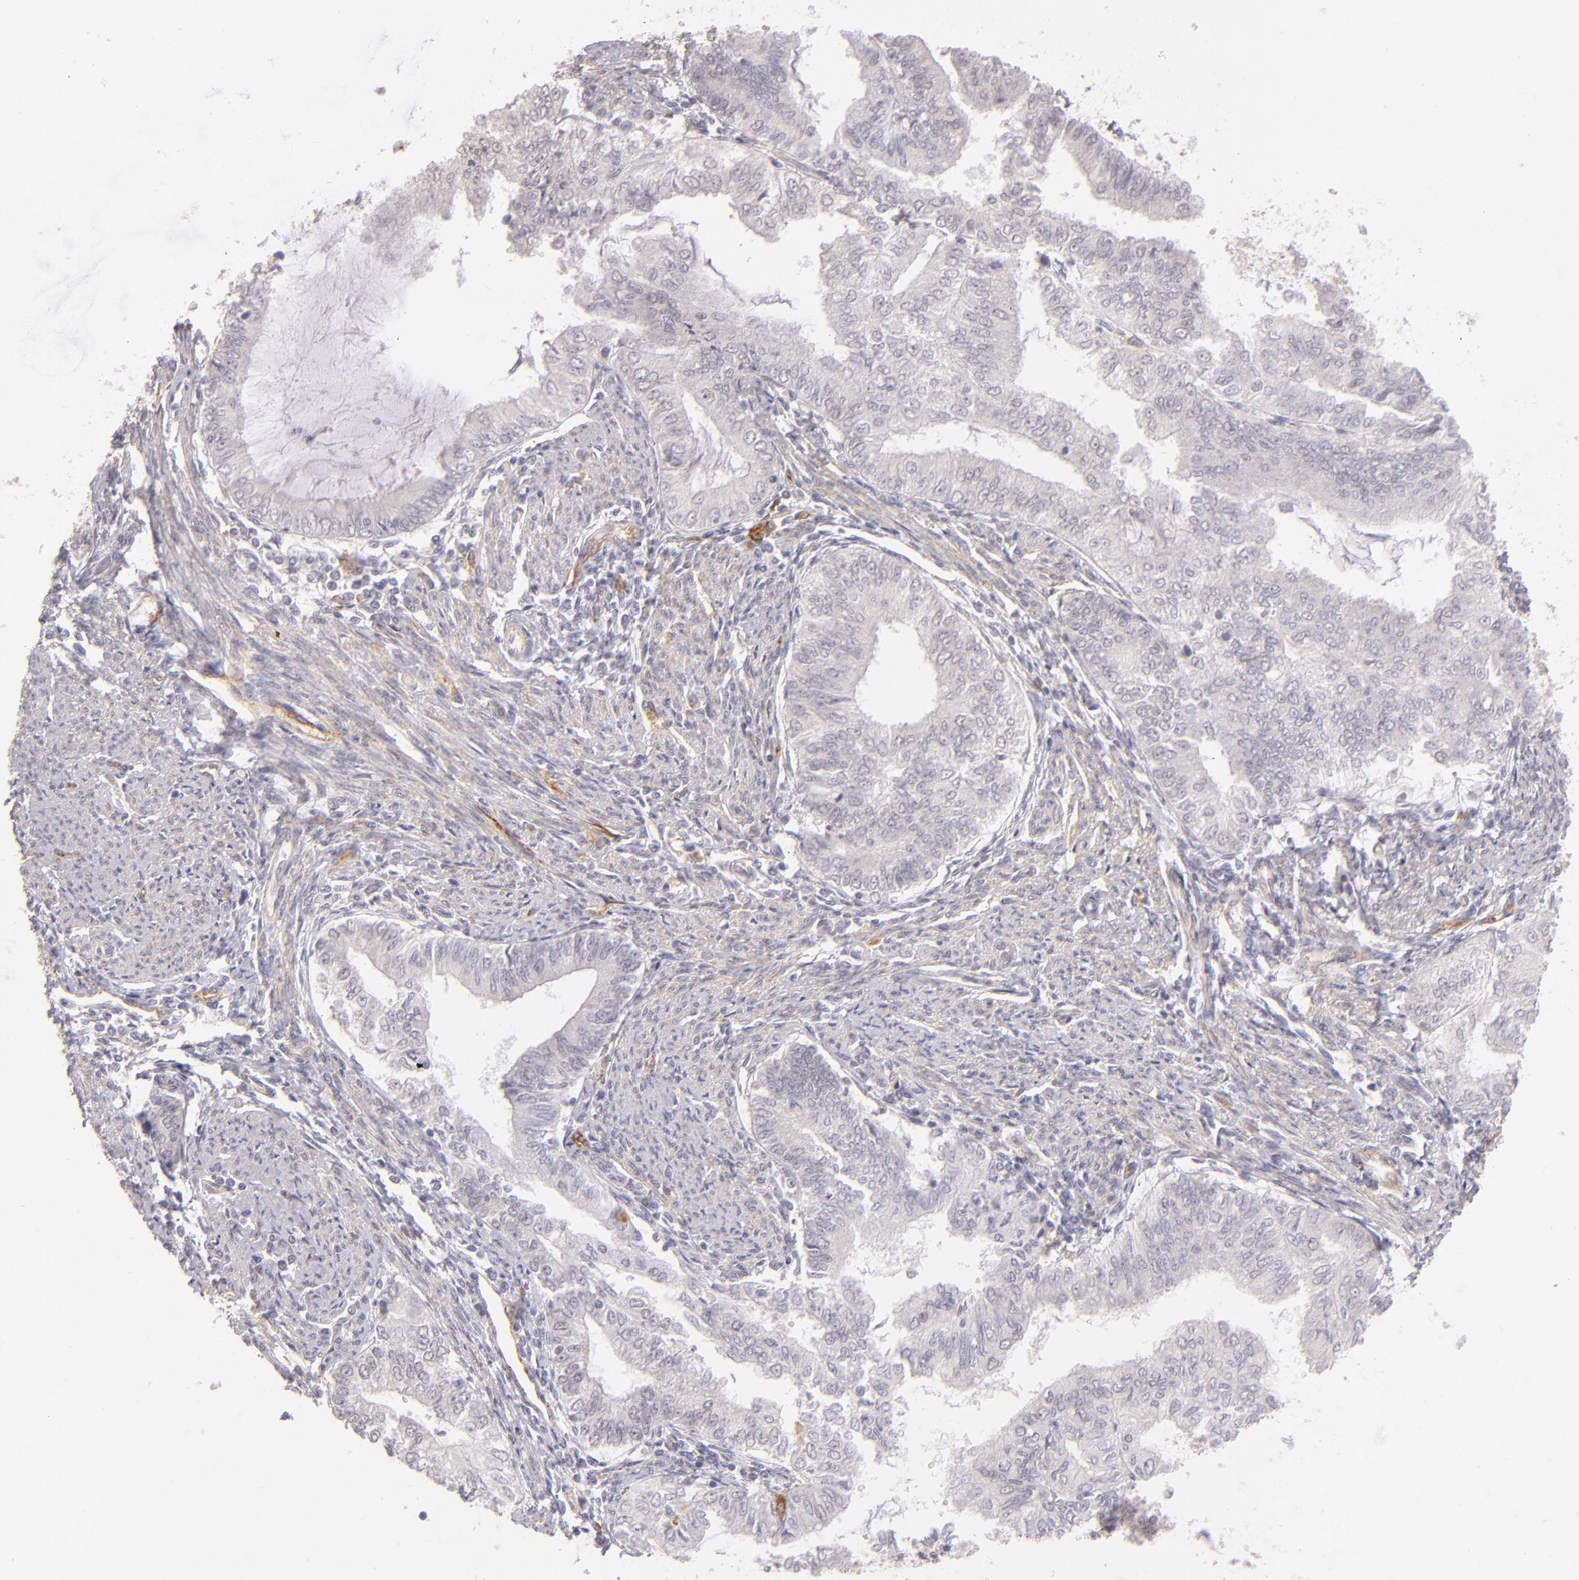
{"staining": {"intensity": "weak", "quantity": "<25%", "location": "cytoplasmic/membranous"}, "tissue": "endometrial cancer", "cell_type": "Tumor cells", "image_type": "cancer", "snomed": [{"axis": "morphology", "description": "Adenocarcinoma, NOS"}, {"axis": "topography", "description": "Endometrium"}], "caption": "Immunohistochemistry of human adenocarcinoma (endometrial) exhibits no expression in tumor cells.", "gene": "THBD", "patient": {"sex": "female", "age": 66}}